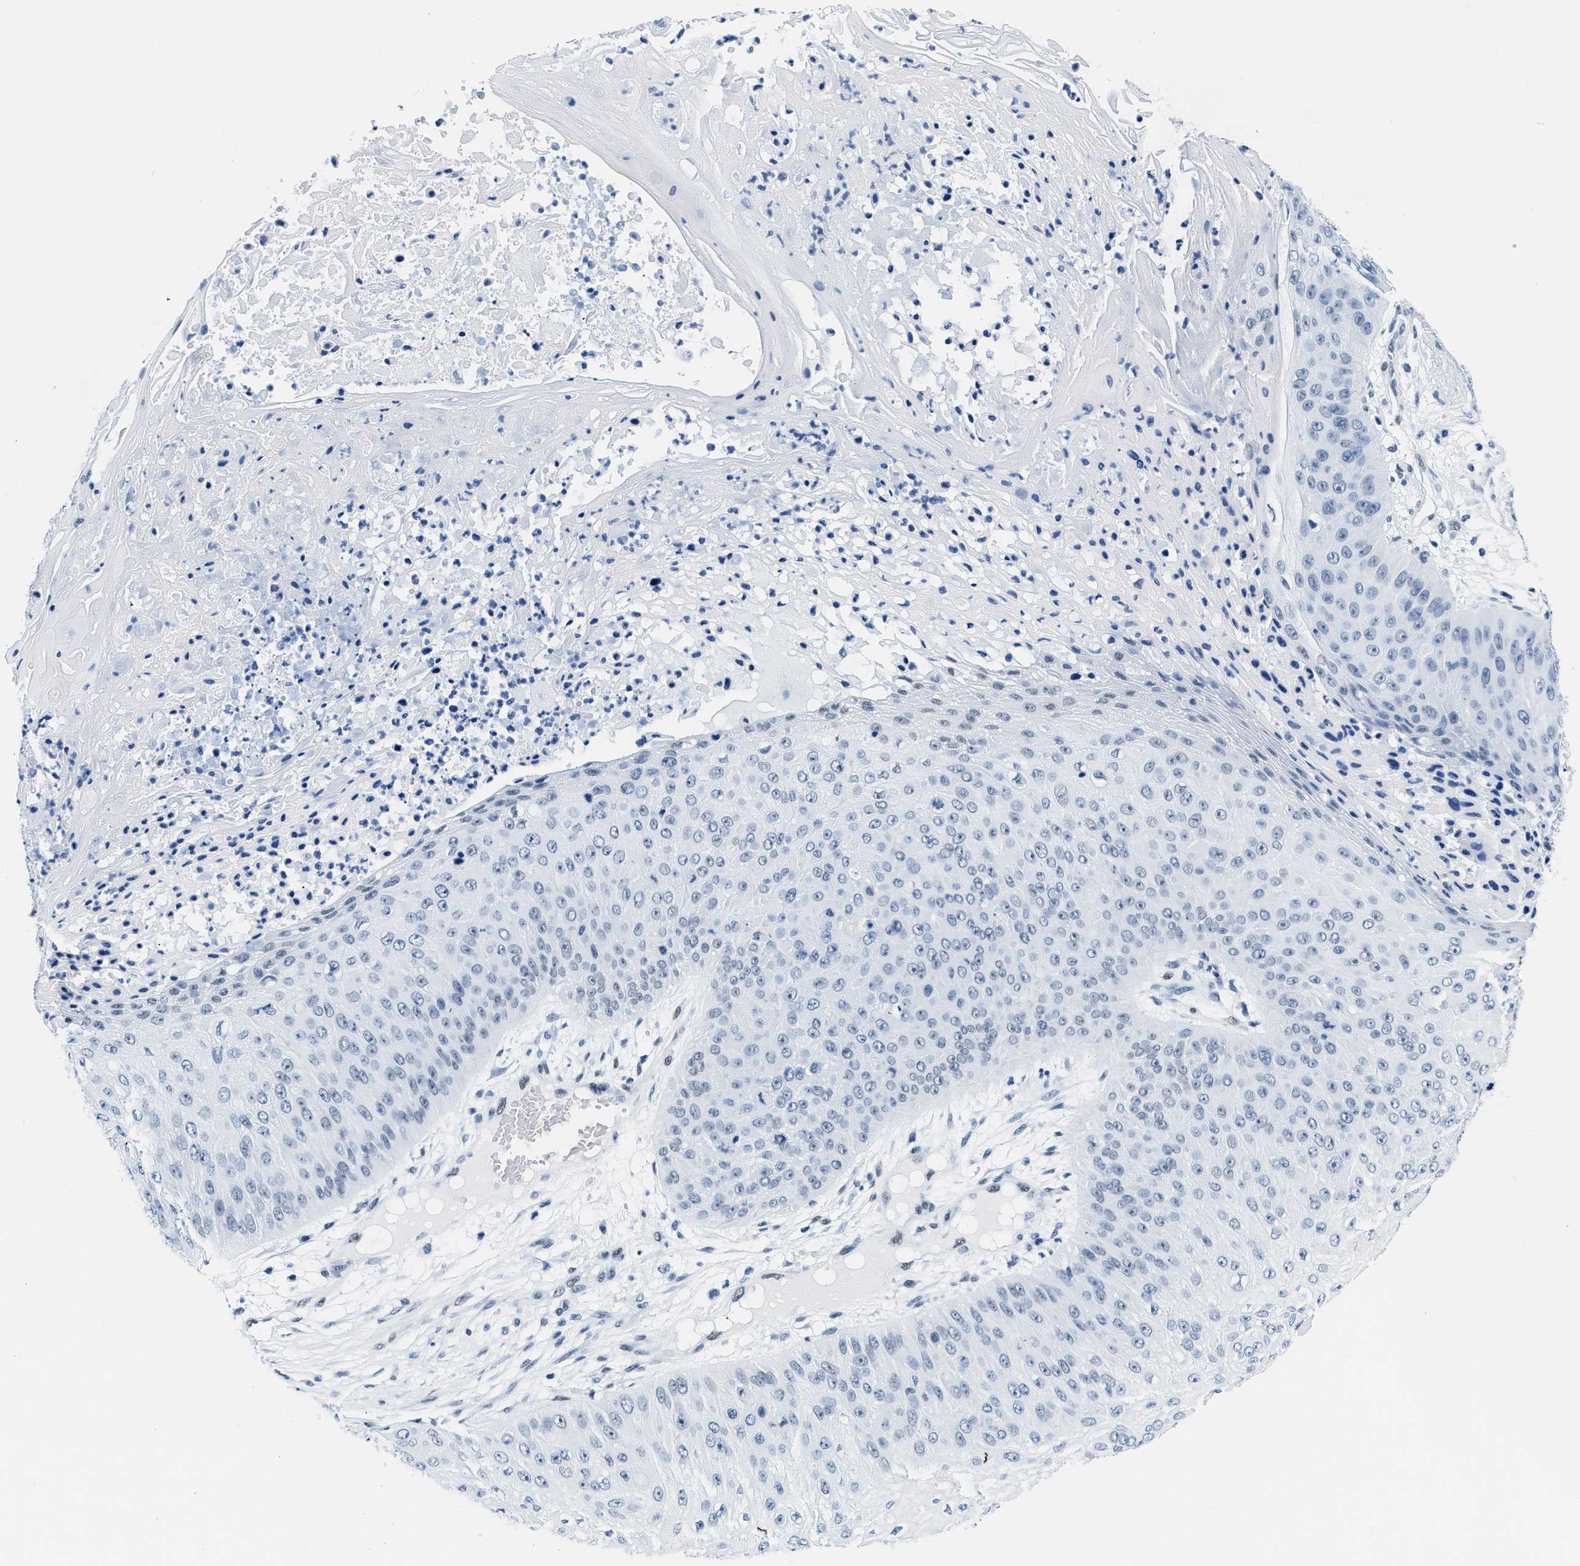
{"staining": {"intensity": "negative", "quantity": "none", "location": "none"}, "tissue": "skin cancer", "cell_type": "Tumor cells", "image_type": "cancer", "snomed": [{"axis": "morphology", "description": "Squamous cell carcinoma, NOS"}, {"axis": "topography", "description": "Skin"}], "caption": "Immunohistochemistry of skin cancer reveals no positivity in tumor cells.", "gene": "CTBP1", "patient": {"sex": "female", "age": 80}}